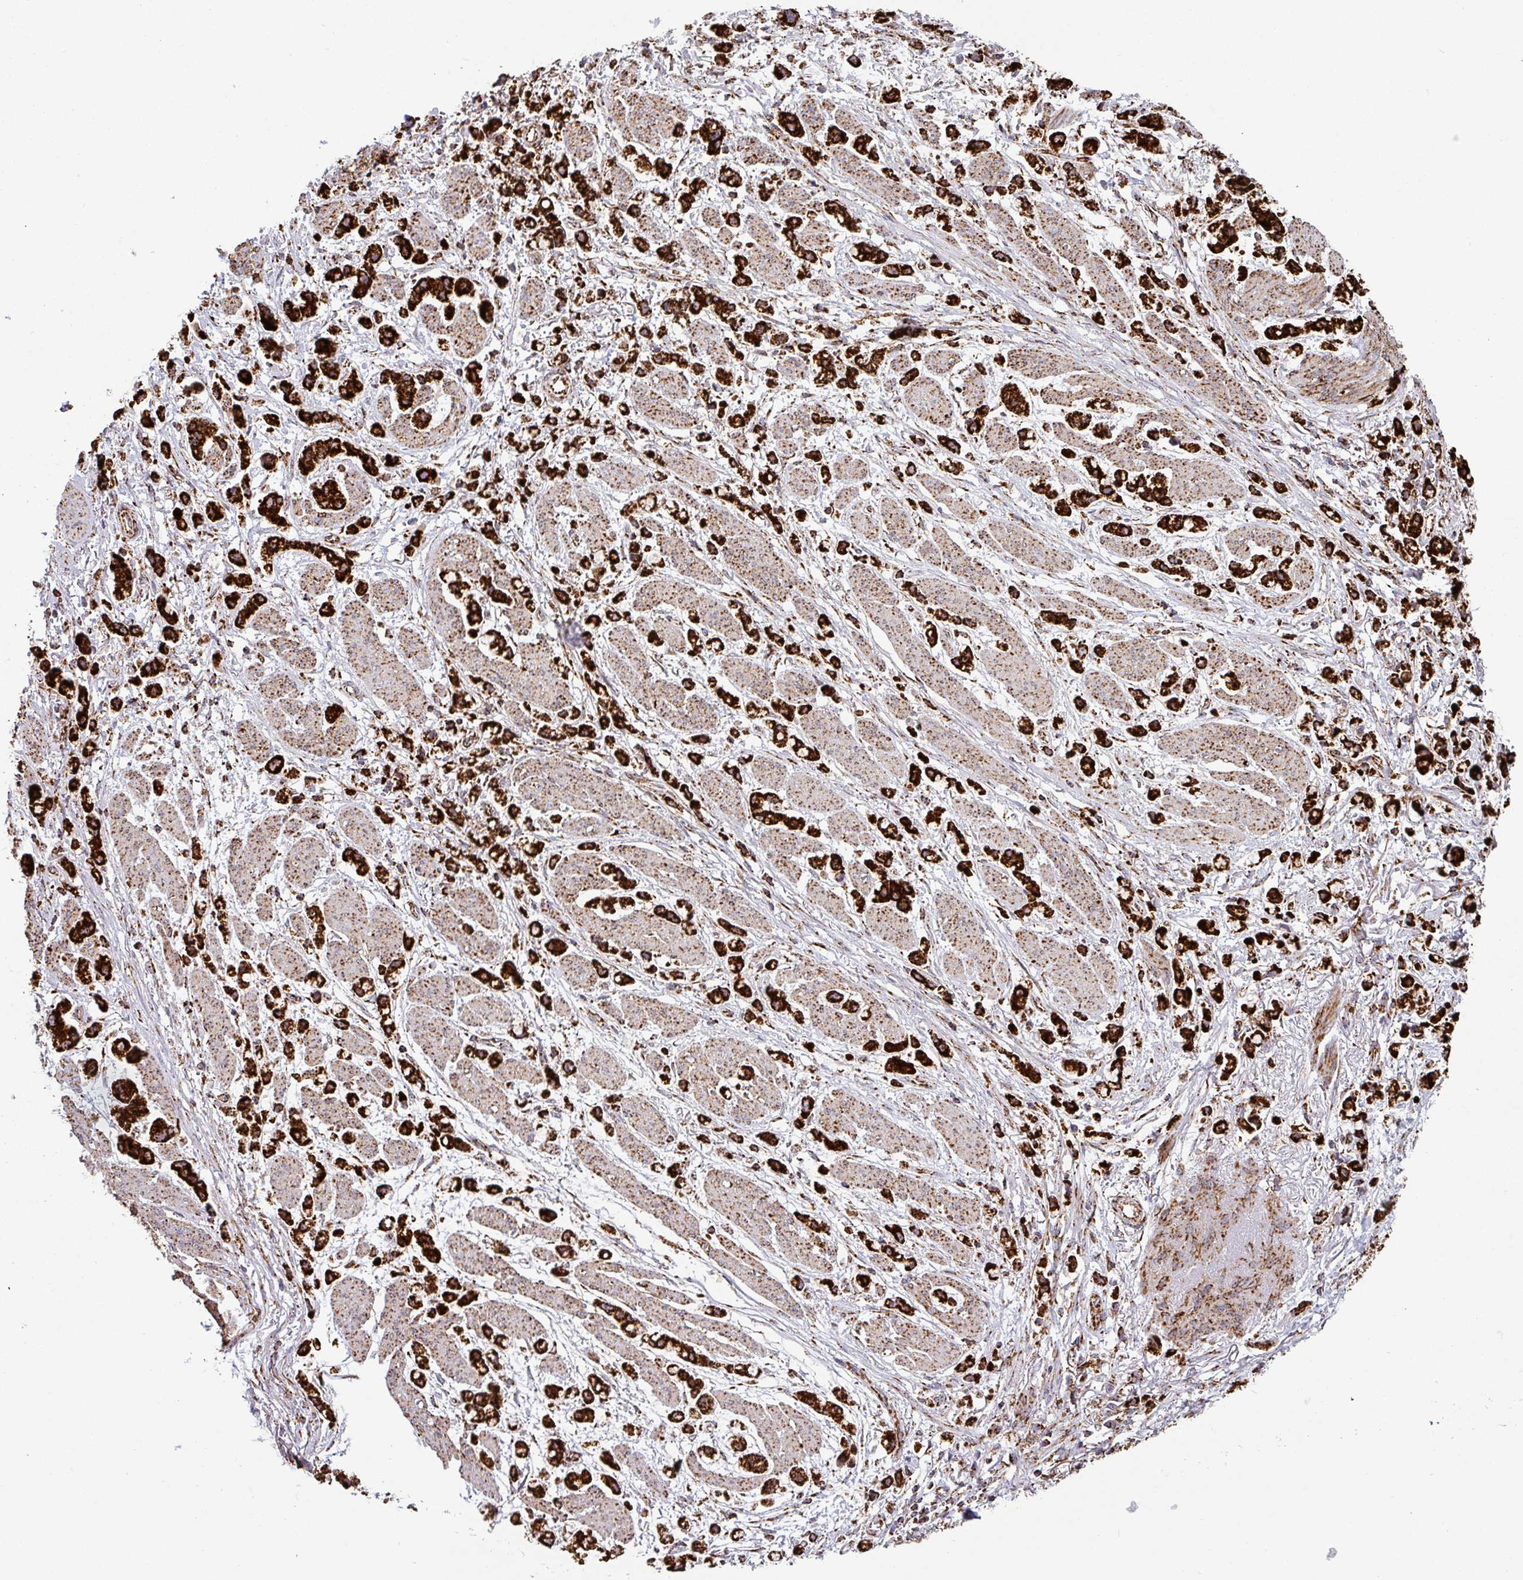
{"staining": {"intensity": "strong", "quantity": ">75%", "location": "cytoplasmic/membranous"}, "tissue": "stomach cancer", "cell_type": "Tumor cells", "image_type": "cancer", "snomed": [{"axis": "morphology", "description": "Adenocarcinoma, NOS"}, {"axis": "topography", "description": "Stomach"}], "caption": "This image displays IHC staining of stomach cancer (adenocarcinoma), with high strong cytoplasmic/membranous positivity in about >75% of tumor cells.", "gene": "TRAP1", "patient": {"sex": "female", "age": 81}}